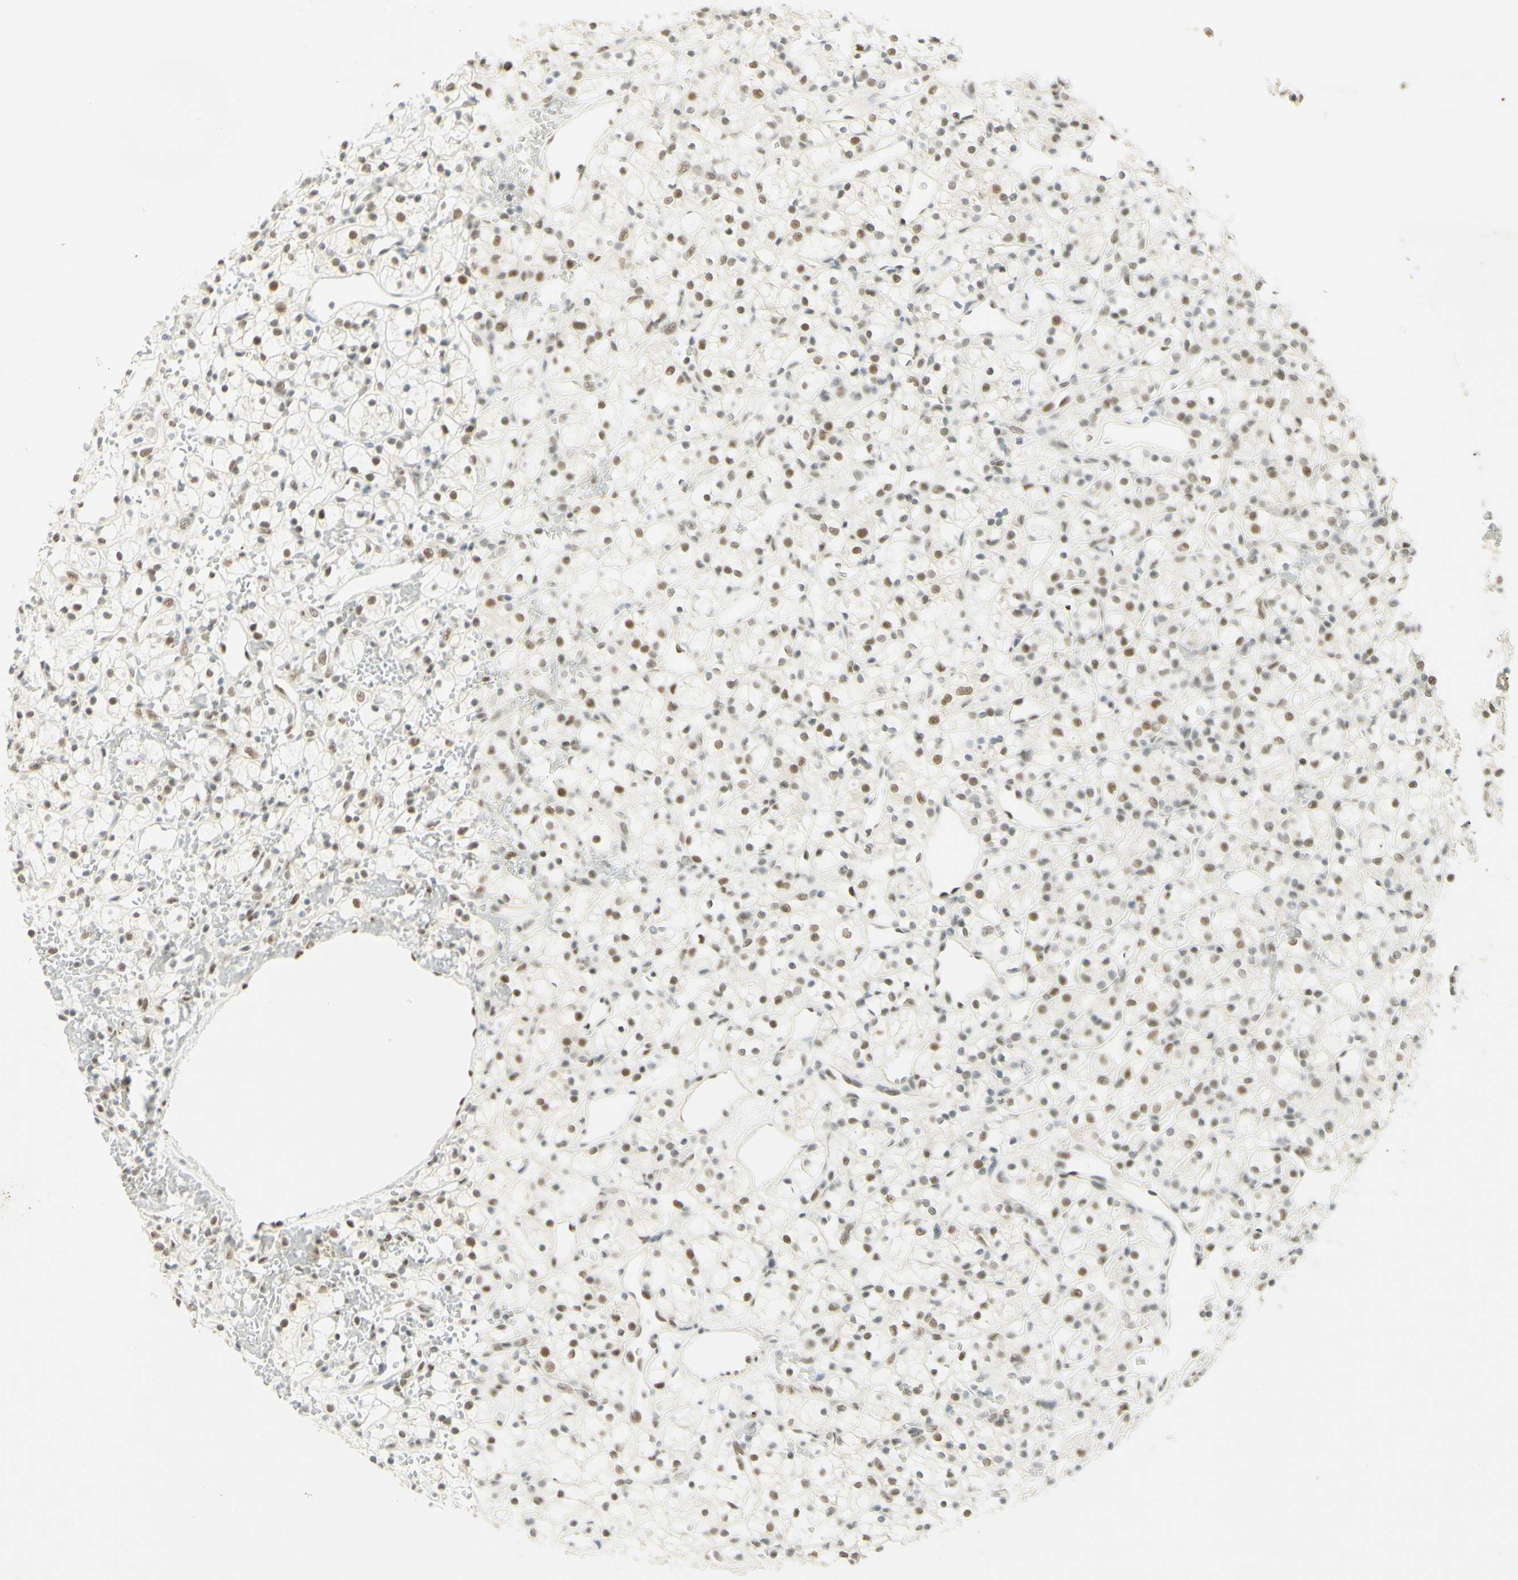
{"staining": {"intensity": "weak", "quantity": "25%-75%", "location": "nuclear"}, "tissue": "renal cancer", "cell_type": "Tumor cells", "image_type": "cancer", "snomed": [{"axis": "morphology", "description": "Adenocarcinoma, NOS"}, {"axis": "topography", "description": "Kidney"}], "caption": "Renal adenocarcinoma stained with a protein marker displays weak staining in tumor cells.", "gene": "PMS2", "patient": {"sex": "female", "age": 60}}